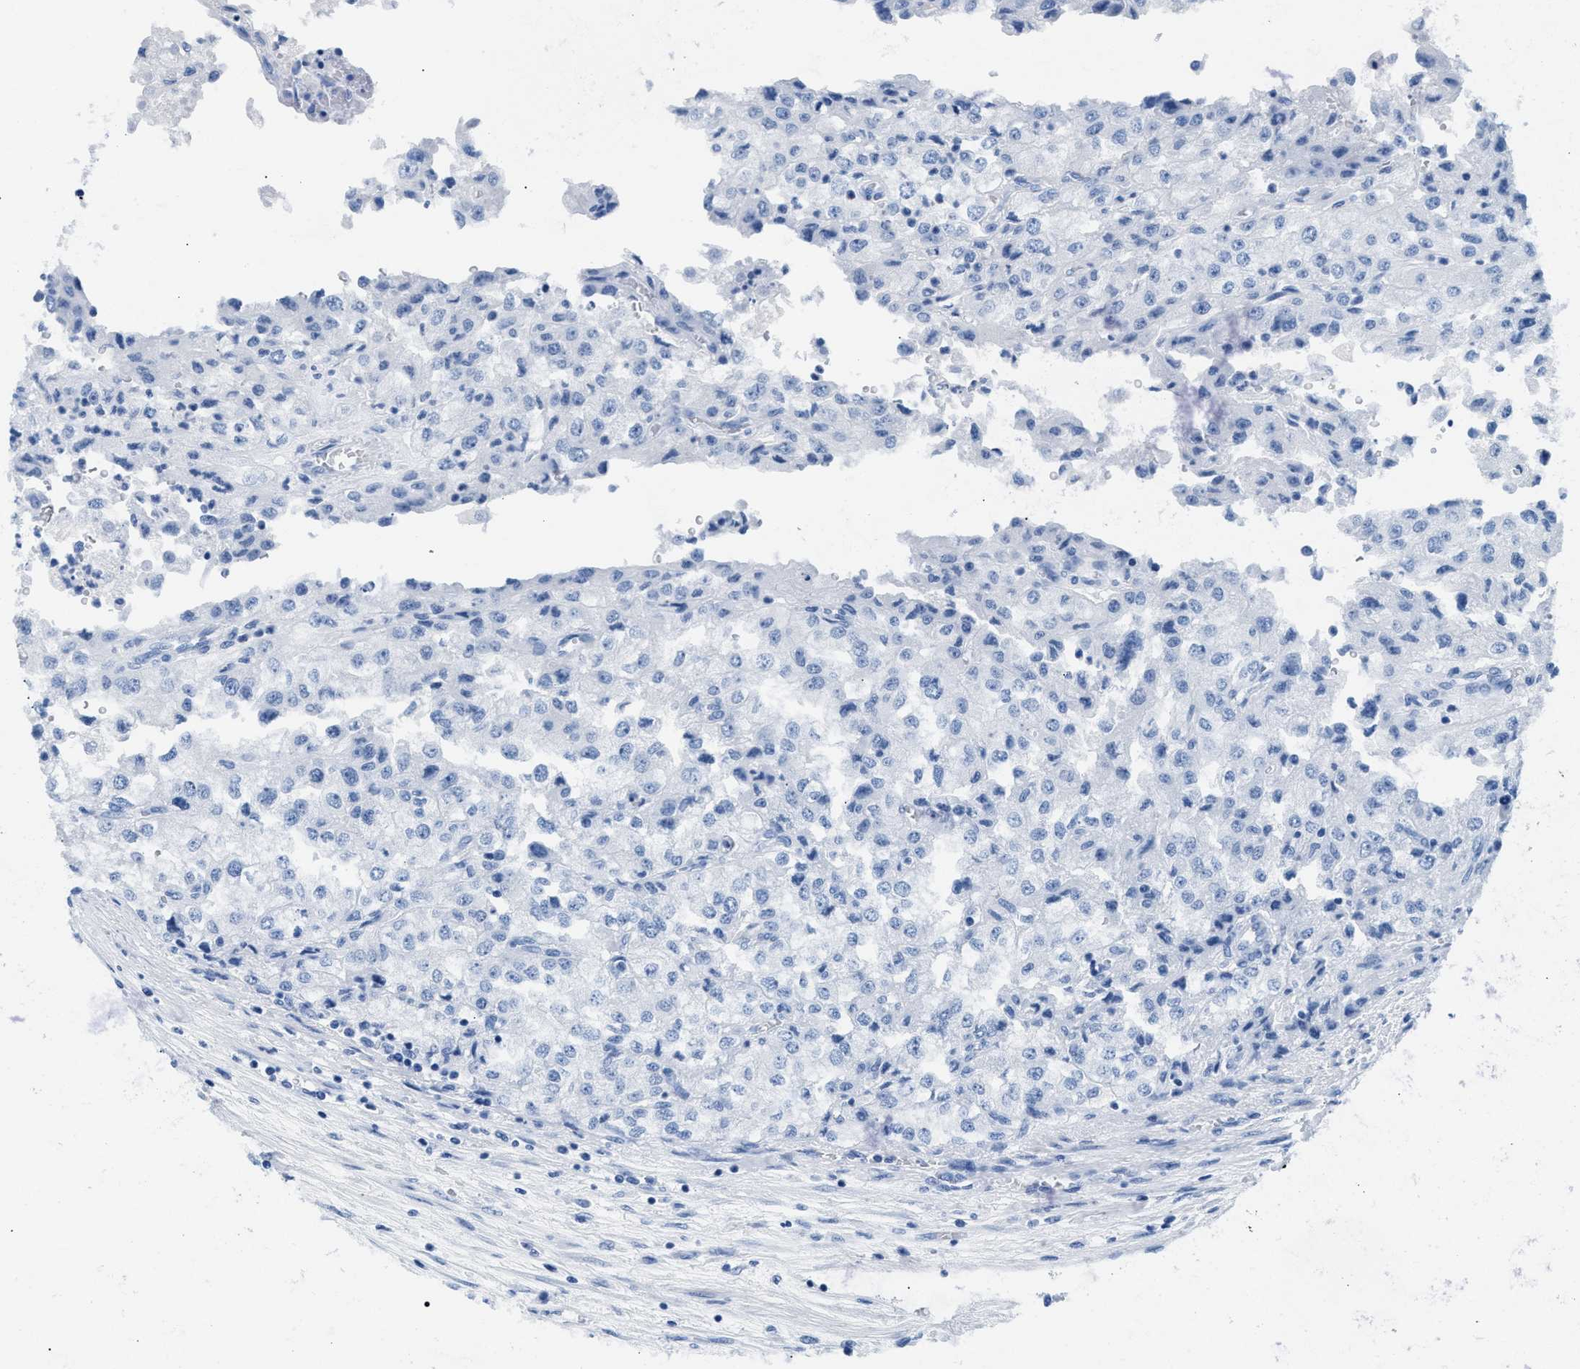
{"staining": {"intensity": "negative", "quantity": "none", "location": "none"}, "tissue": "renal cancer", "cell_type": "Tumor cells", "image_type": "cancer", "snomed": [{"axis": "morphology", "description": "Adenocarcinoma, NOS"}, {"axis": "topography", "description": "Kidney"}], "caption": "This is an immunohistochemistry (IHC) micrograph of human adenocarcinoma (renal). There is no positivity in tumor cells.", "gene": "CPS1", "patient": {"sex": "female", "age": 54}}